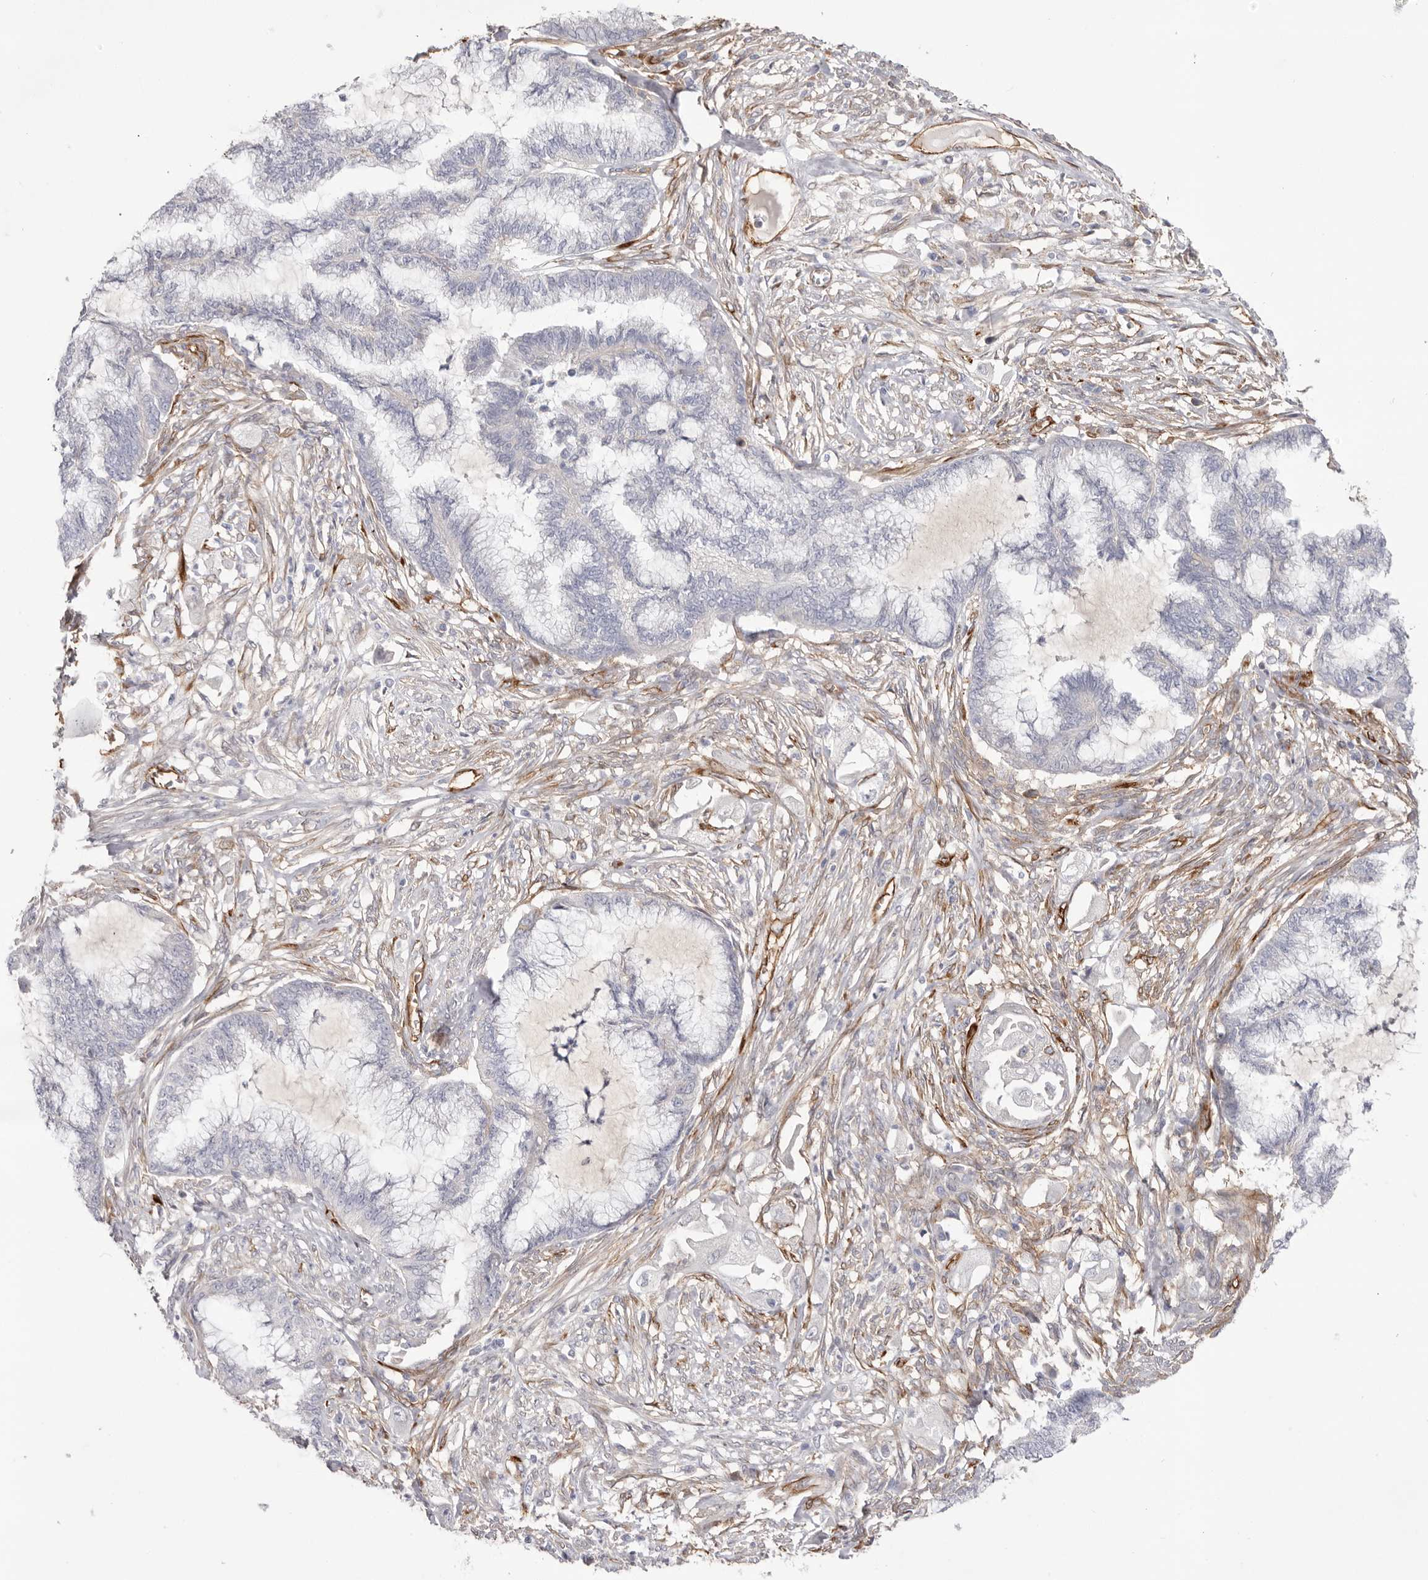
{"staining": {"intensity": "negative", "quantity": "none", "location": "none"}, "tissue": "endometrial cancer", "cell_type": "Tumor cells", "image_type": "cancer", "snomed": [{"axis": "morphology", "description": "Adenocarcinoma, NOS"}, {"axis": "topography", "description": "Endometrium"}], "caption": "Tumor cells show no significant expression in endometrial adenocarcinoma. (Stains: DAB (3,3'-diaminobenzidine) immunohistochemistry (IHC) with hematoxylin counter stain, Microscopy: brightfield microscopy at high magnification).", "gene": "LRRC66", "patient": {"sex": "female", "age": 86}}